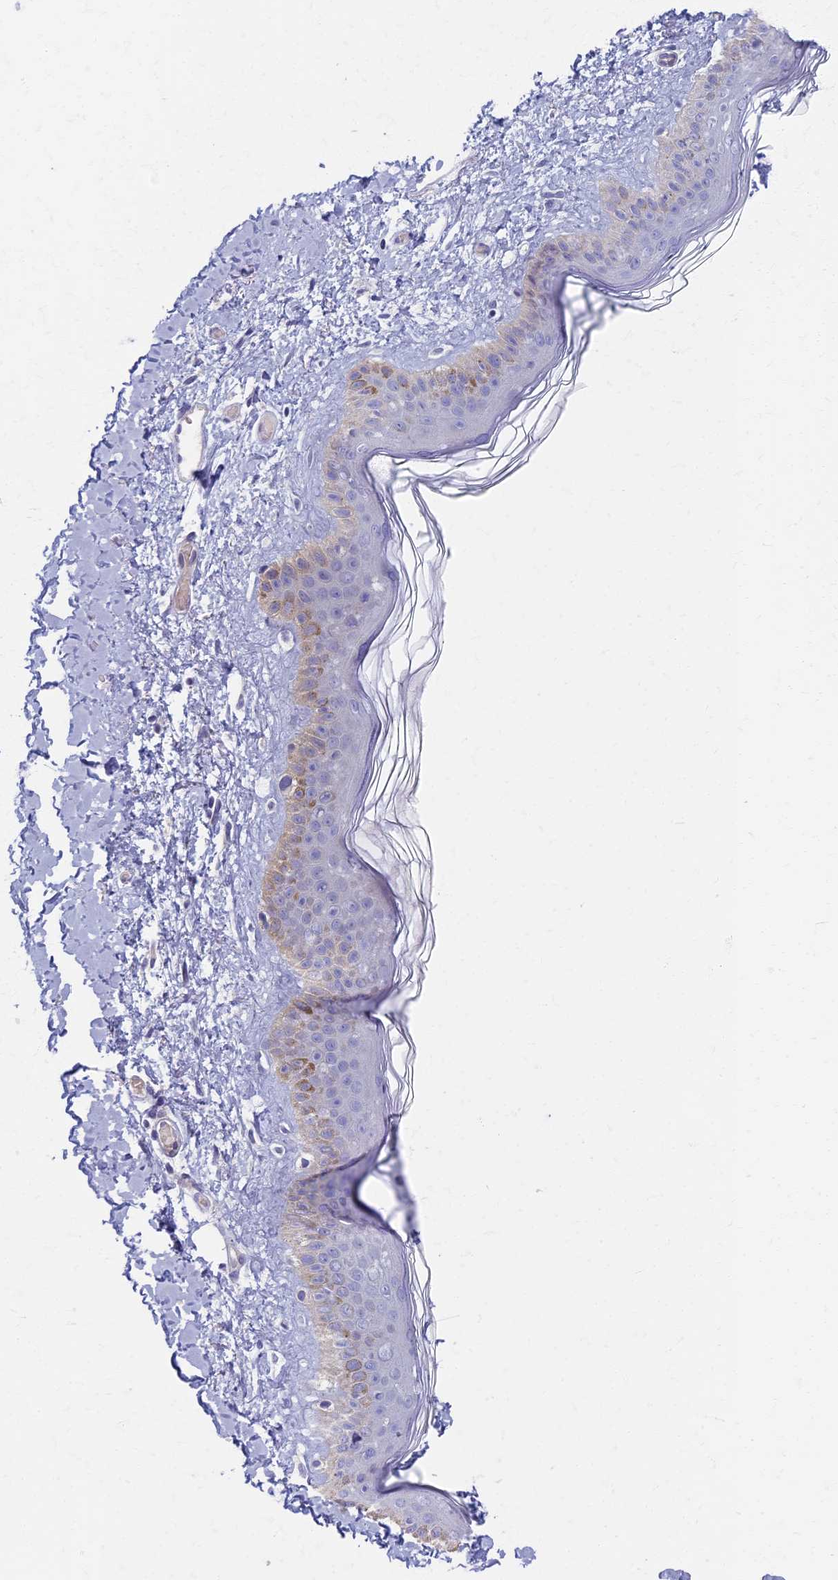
{"staining": {"intensity": "negative", "quantity": "none", "location": "none"}, "tissue": "skin", "cell_type": "Fibroblasts", "image_type": "normal", "snomed": [{"axis": "morphology", "description": "Normal tissue, NOS"}, {"axis": "topography", "description": "Skin"}], "caption": "Image shows no significant protein staining in fibroblasts of benign skin. (DAB IHC visualized using brightfield microscopy, high magnification).", "gene": "AP4E1", "patient": {"sex": "female", "age": 58}}